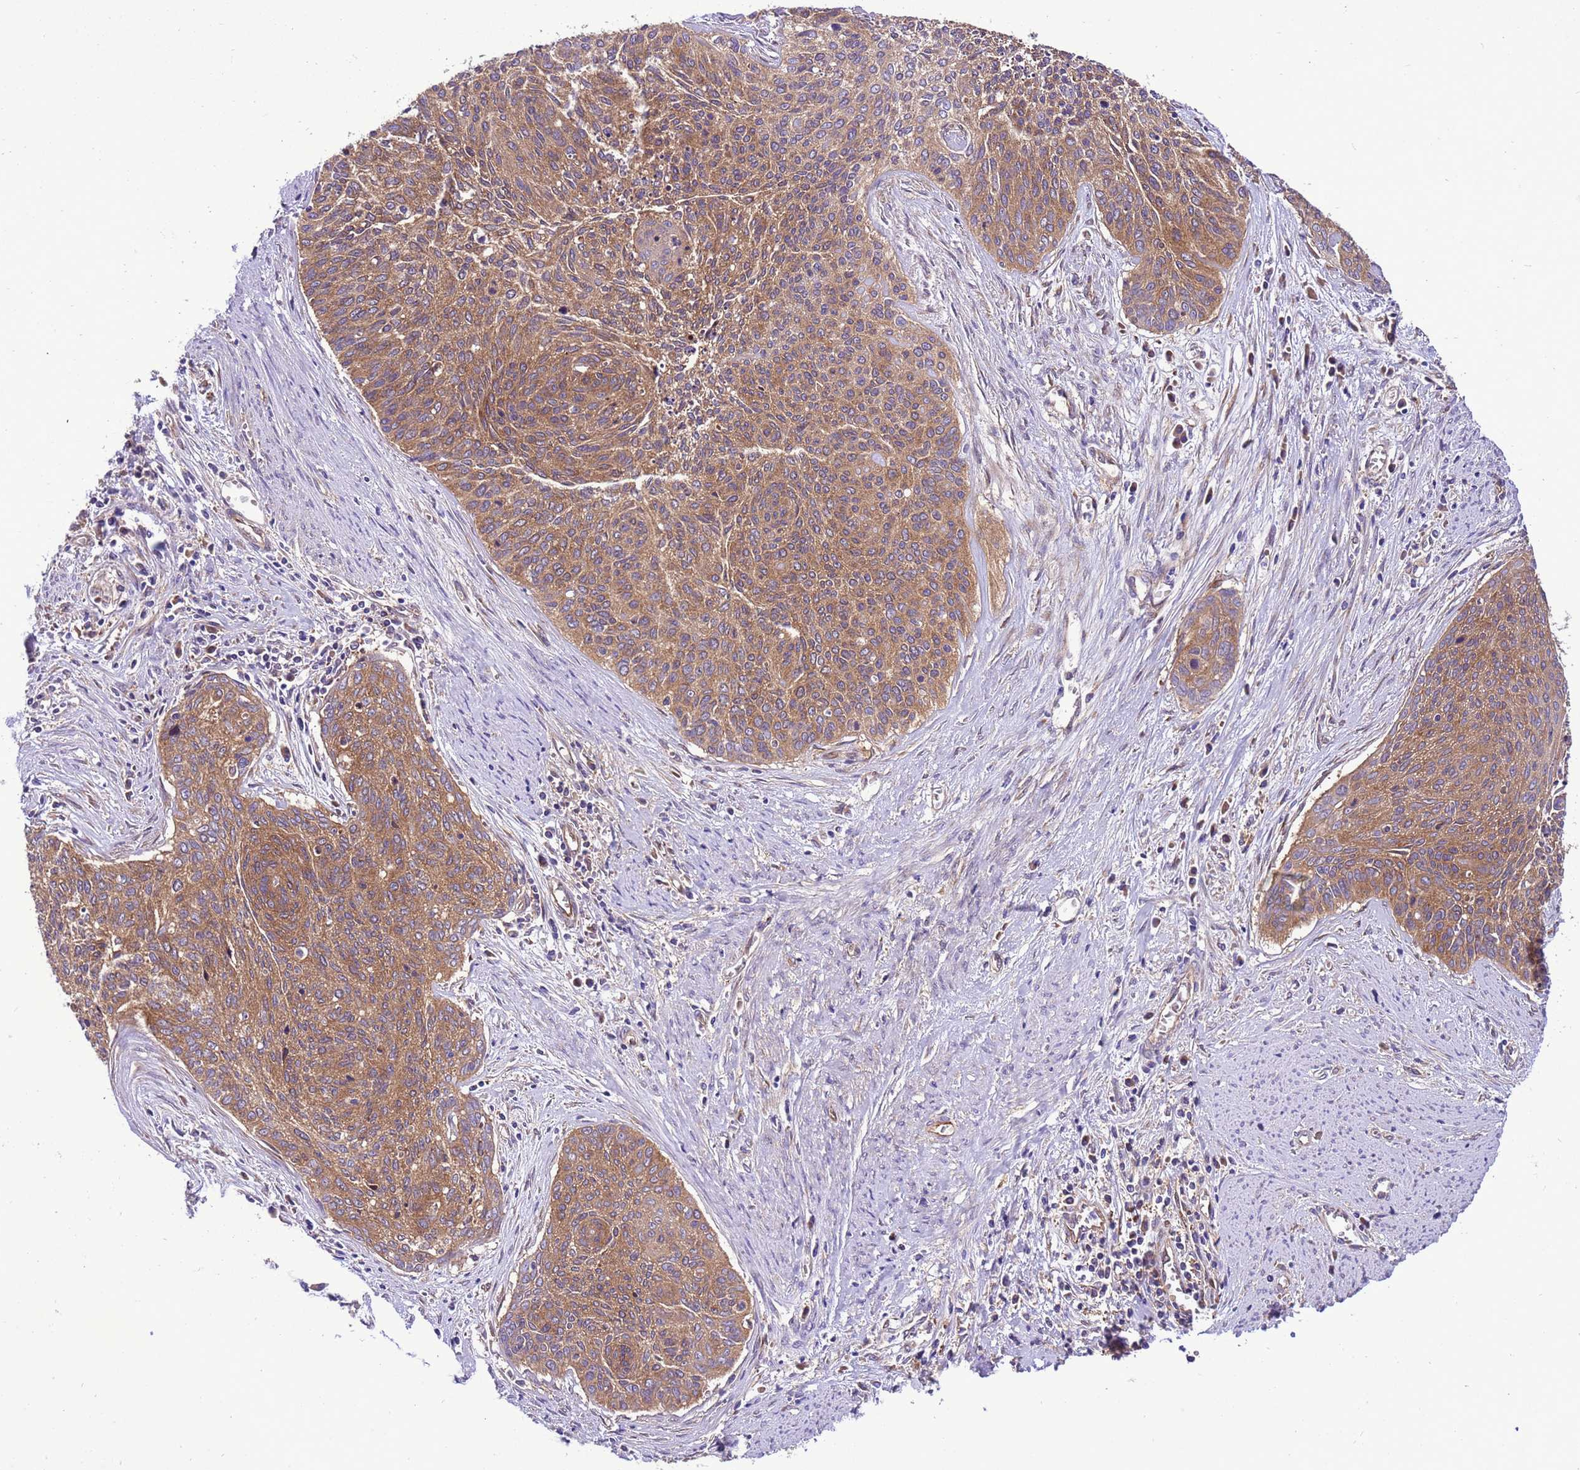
{"staining": {"intensity": "moderate", "quantity": ">75%", "location": "cytoplasmic/membranous"}, "tissue": "cervical cancer", "cell_type": "Tumor cells", "image_type": "cancer", "snomed": [{"axis": "morphology", "description": "Squamous cell carcinoma, NOS"}, {"axis": "topography", "description": "Cervix"}], "caption": "Cervical cancer was stained to show a protein in brown. There is medium levels of moderate cytoplasmic/membranous staining in approximately >75% of tumor cells.", "gene": "RABEP2", "patient": {"sex": "female", "age": 55}}